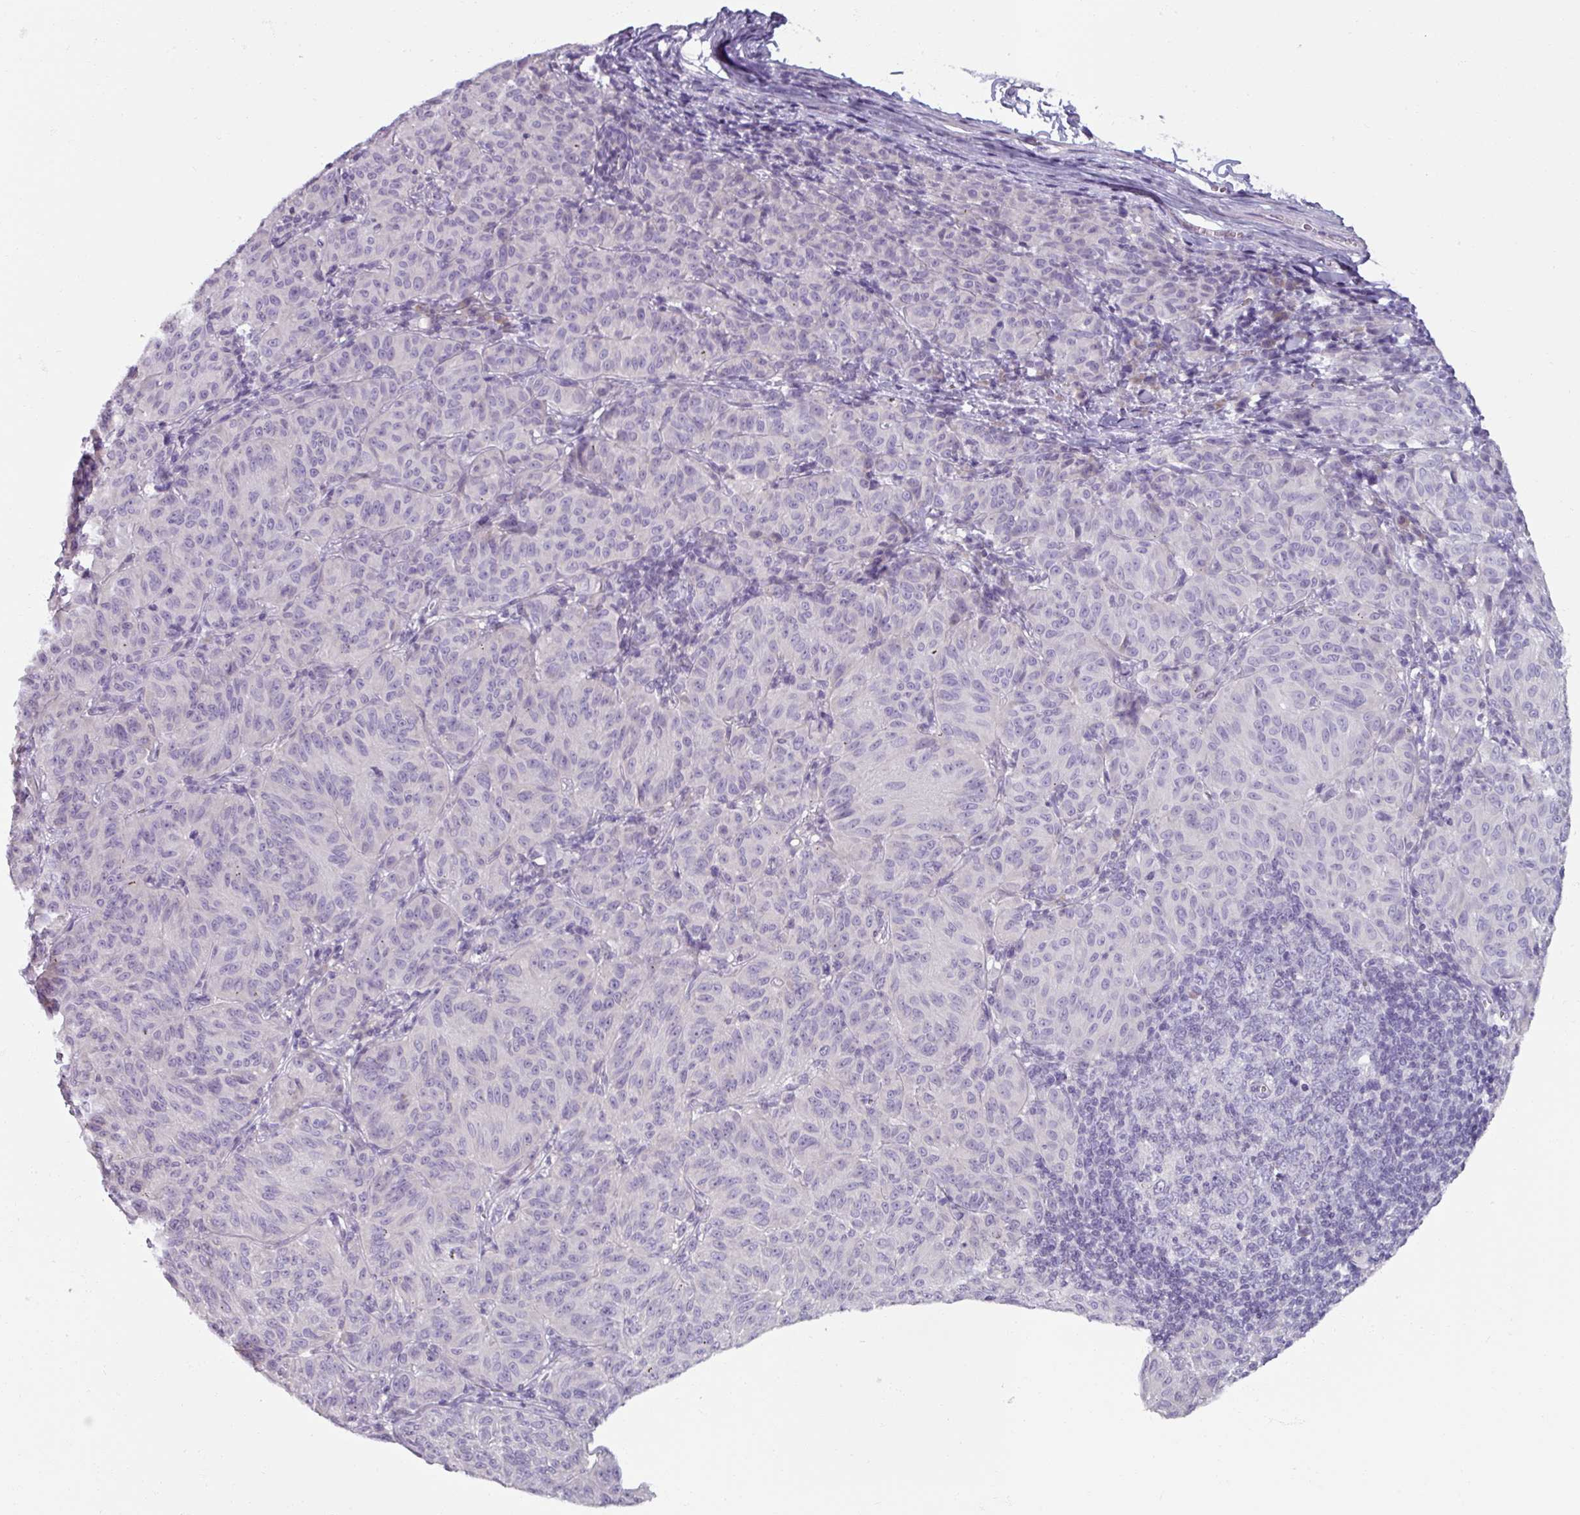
{"staining": {"intensity": "negative", "quantity": "none", "location": "none"}, "tissue": "melanoma", "cell_type": "Tumor cells", "image_type": "cancer", "snomed": [{"axis": "morphology", "description": "Malignant melanoma, NOS"}, {"axis": "topography", "description": "Skin"}], "caption": "This micrograph is of melanoma stained with IHC to label a protein in brown with the nuclei are counter-stained blue. There is no expression in tumor cells.", "gene": "SMIM11", "patient": {"sex": "female", "age": 72}}